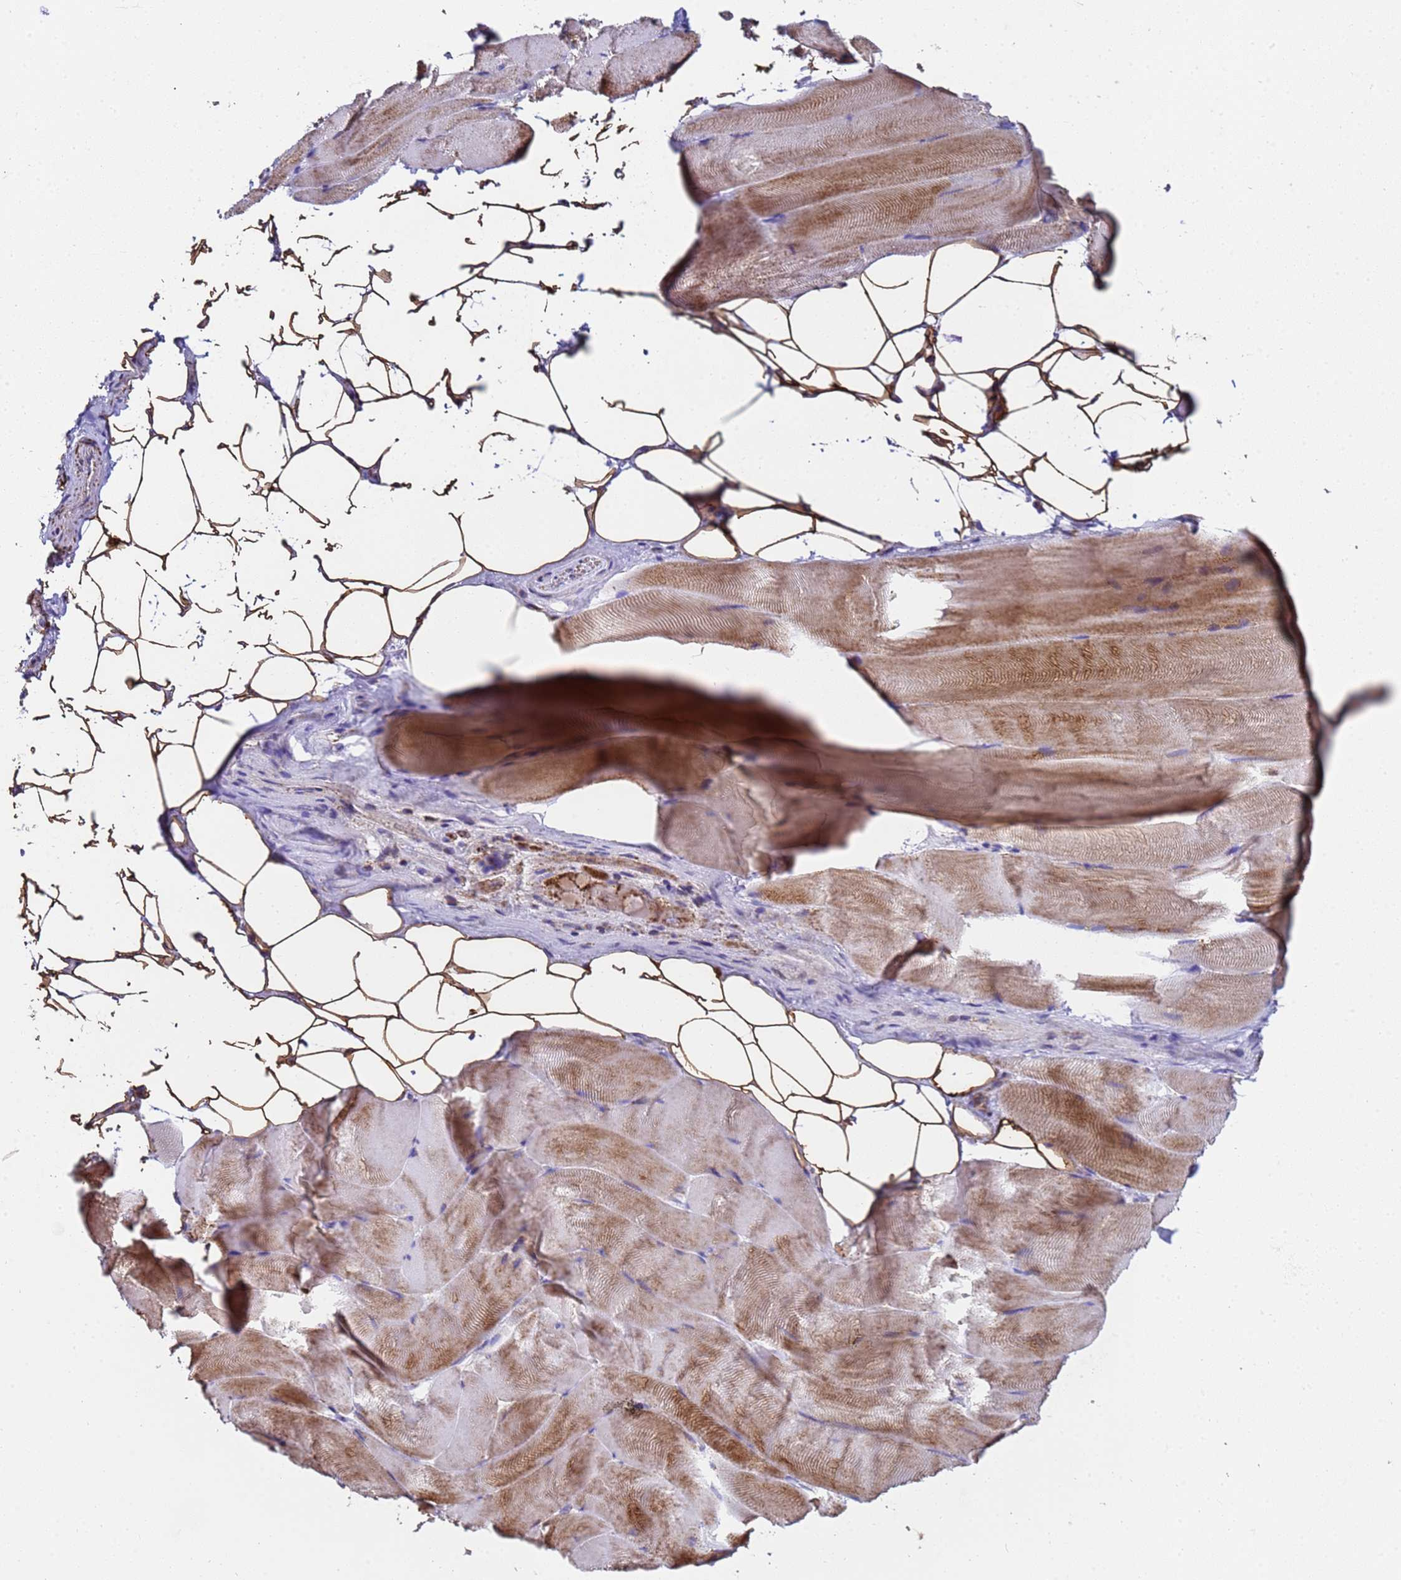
{"staining": {"intensity": "moderate", "quantity": "25%-75%", "location": "cytoplasmic/membranous"}, "tissue": "skeletal muscle", "cell_type": "Myocytes", "image_type": "normal", "snomed": [{"axis": "morphology", "description": "Normal tissue, NOS"}, {"axis": "topography", "description": "Skeletal muscle"}], "caption": "This is an image of immunohistochemistry staining of normal skeletal muscle, which shows moderate staining in the cytoplasmic/membranous of myocytes.", "gene": "MRPS12", "patient": {"sex": "female", "age": 64}}